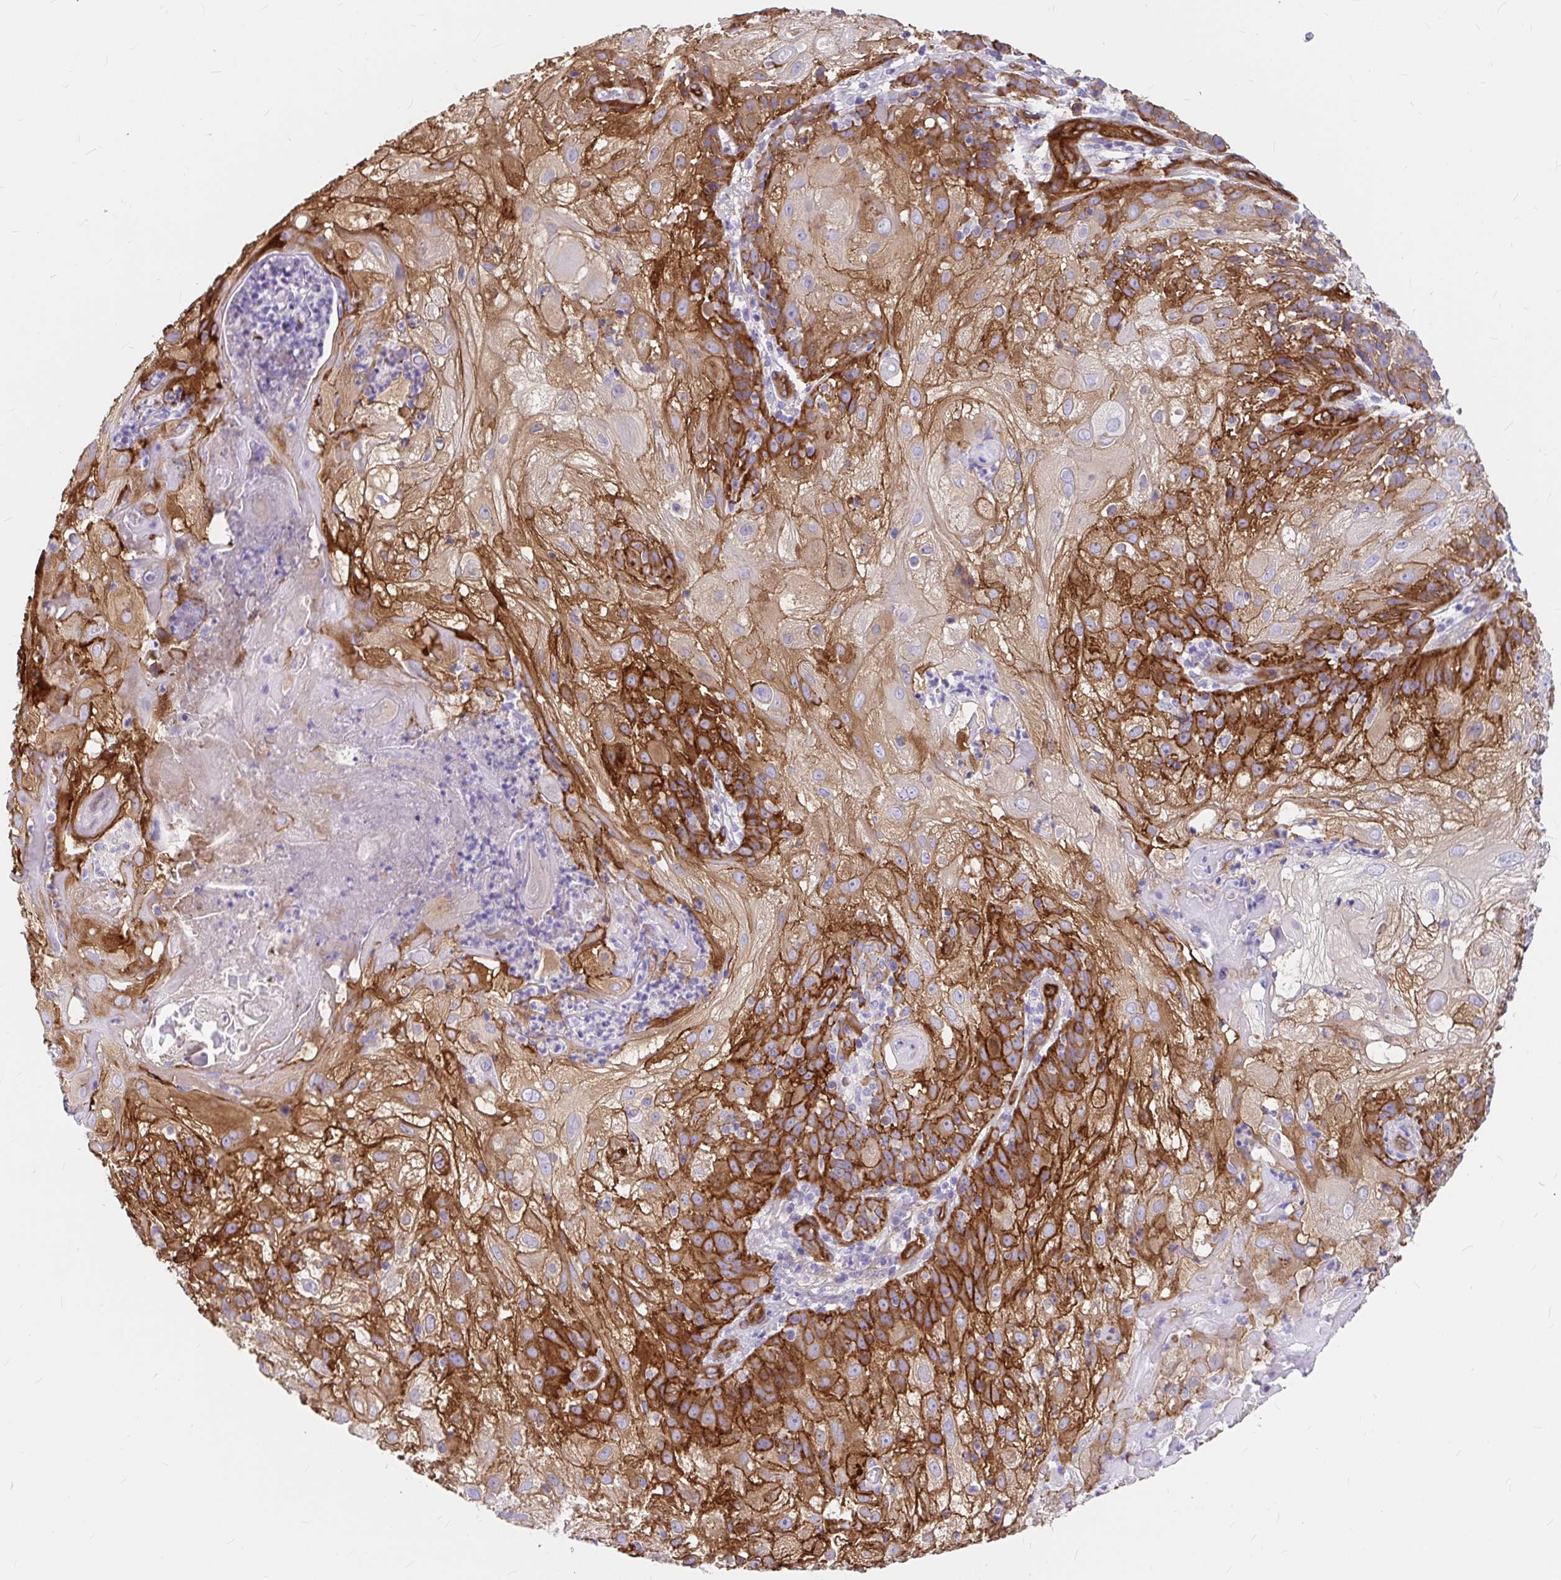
{"staining": {"intensity": "strong", "quantity": ">75%", "location": "cytoplasmic/membranous"}, "tissue": "skin cancer", "cell_type": "Tumor cells", "image_type": "cancer", "snomed": [{"axis": "morphology", "description": "Normal tissue, NOS"}, {"axis": "morphology", "description": "Squamous cell carcinoma, NOS"}, {"axis": "topography", "description": "Skin"}], "caption": "Brown immunohistochemical staining in human skin cancer displays strong cytoplasmic/membranous positivity in approximately >75% of tumor cells.", "gene": "MYO1B", "patient": {"sex": "female", "age": 83}}